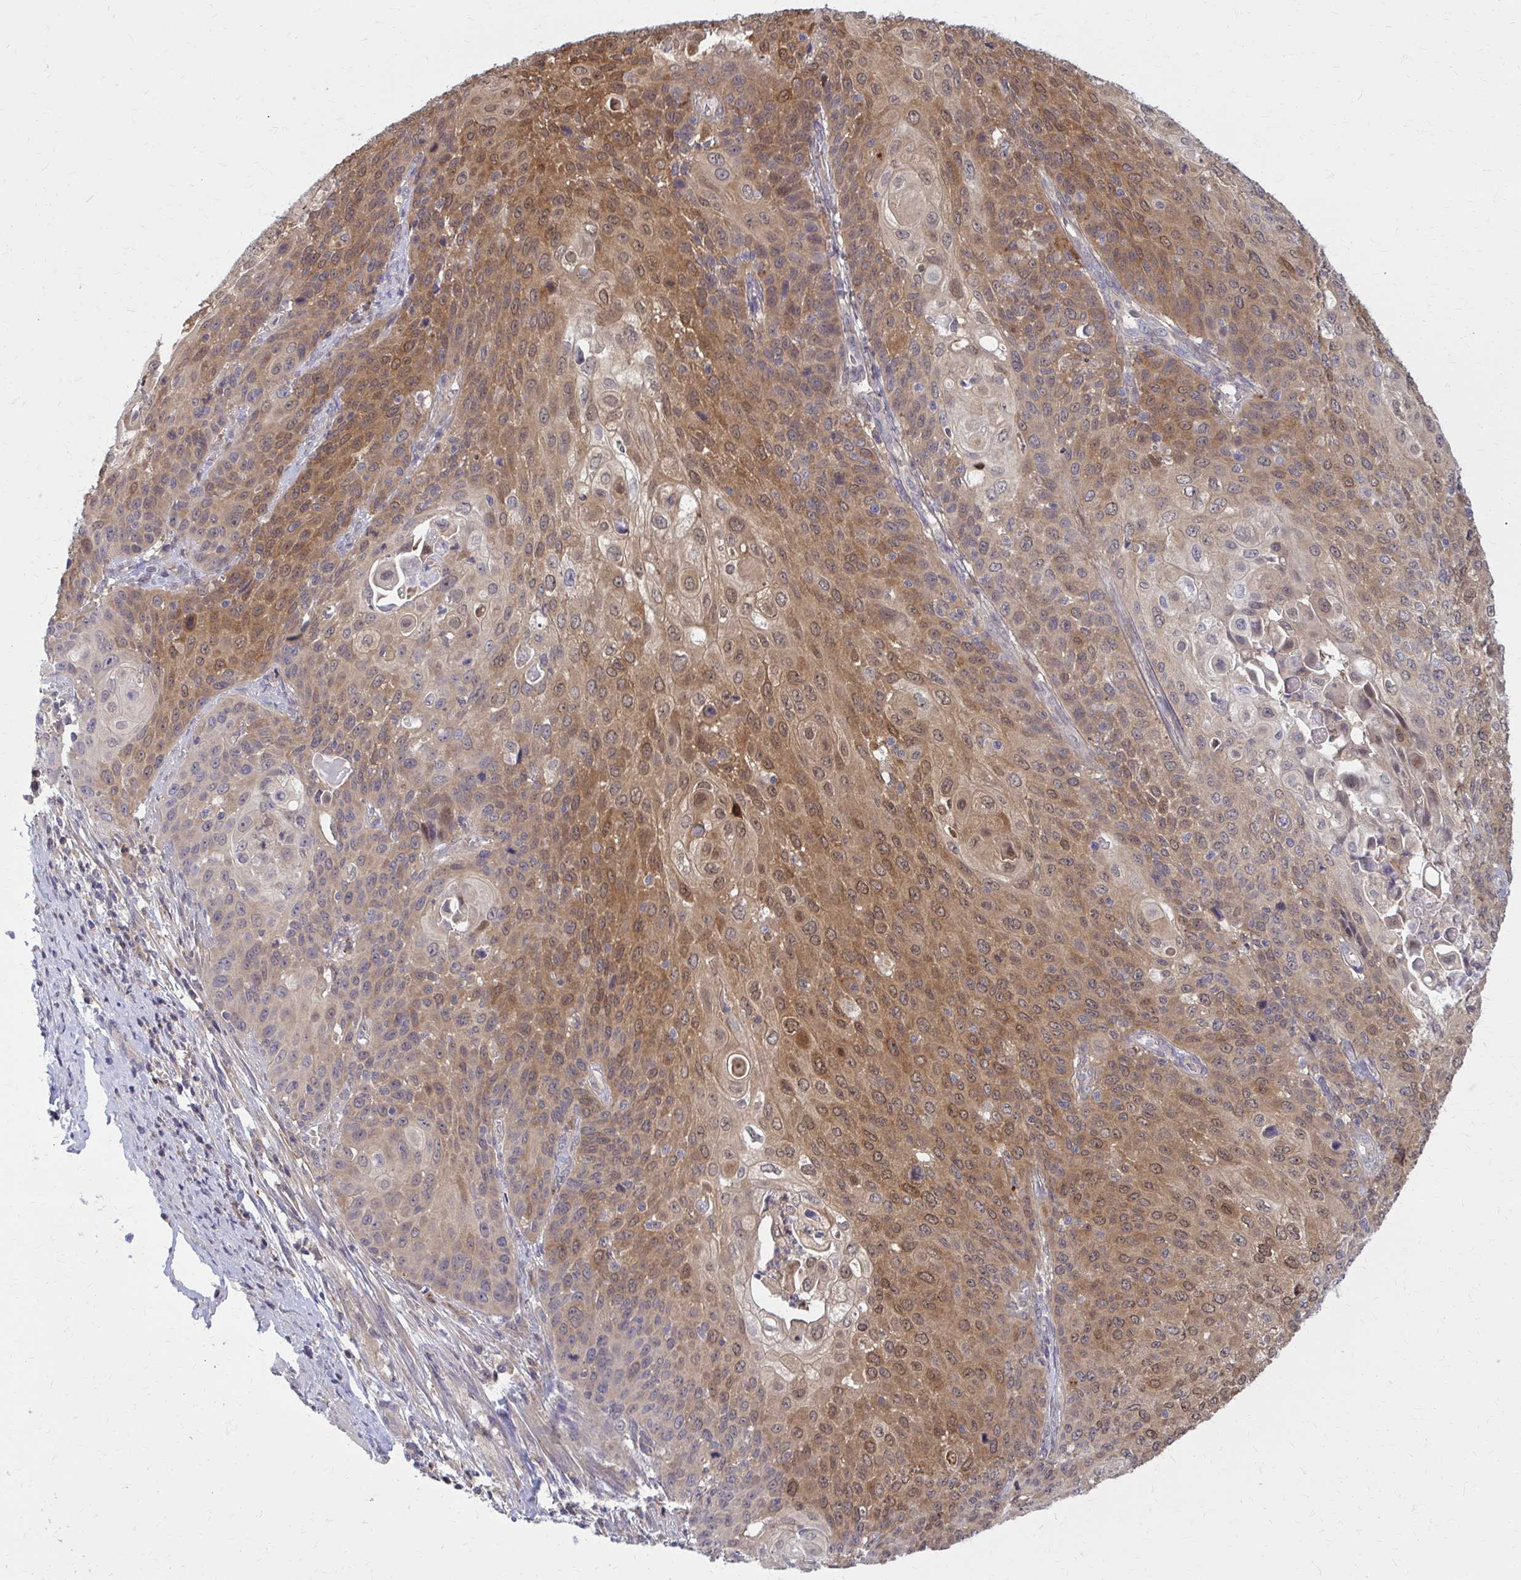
{"staining": {"intensity": "moderate", "quantity": ">75%", "location": "cytoplasmic/membranous,nuclear"}, "tissue": "cervical cancer", "cell_type": "Tumor cells", "image_type": "cancer", "snomed": [{"axis": "morphology", "description": "Squamous cell carcinoma, NOS"}, {"axis": "topography", "description": "Cervix"}], "caption": "High-power microscopy captured an immunohistochemistry (IHC) micrograph of cervical cancer (squamous cell carcinoma), revealing moderate cytoplasmic/membranous and nuclear expression in about >75% of tumor cells. The protein of interest is stained brown, and the nuclei are stained in blue (DAB IHC with brightfield microscopy, high magnification).", "gene": "DBI", "patient": {"sex": "female", "age": 65}}